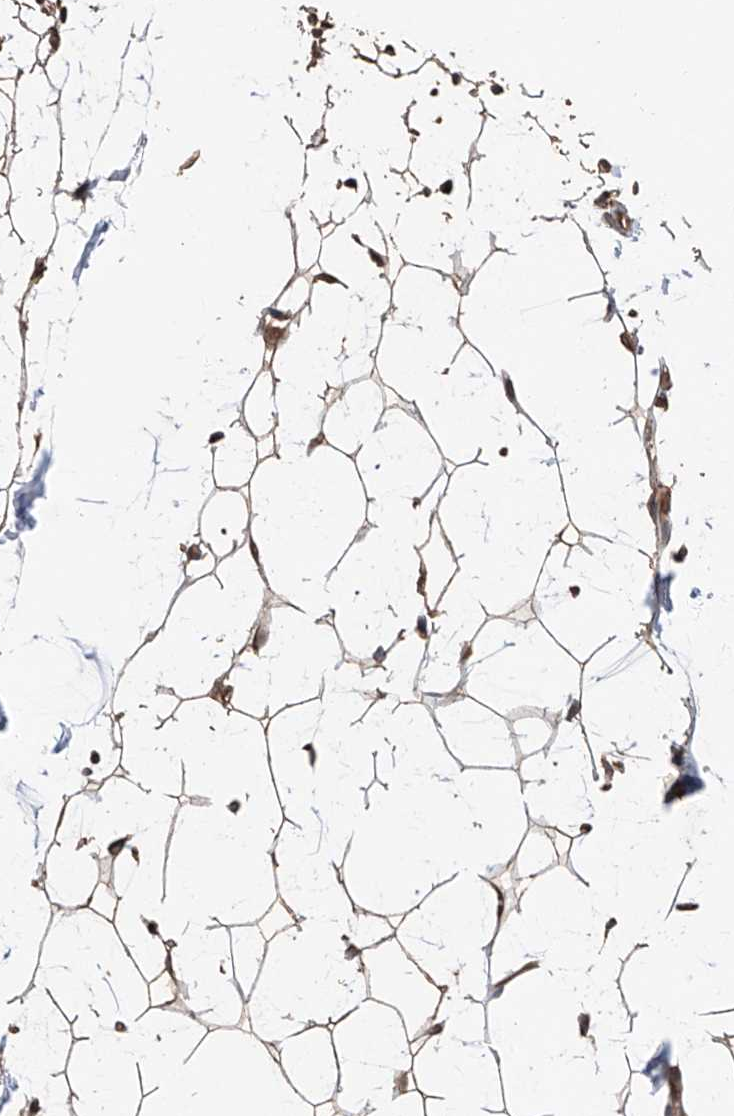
{"staining": {"intensity": "moderate", "quantity": ">75%", "location": "cytoplasmic/membranous"}, "tissue": "adipose tissue", "cell_type": "Adipocytes", "image_type": "normal", "snomed": [{"axis": "morphology", "description": "Normal tissue, NOS"}, {"axis": "topography", "description": "Breast"}], "caption": "About >75% of adipocytes in benign human adipose tissue demonstrate moderate cytoplasmic/membranous protein positivity as visualized by brown immunohistochemical staining.", "gene": "FAM135A", "patient": {"sex": "female", "age": 23}}